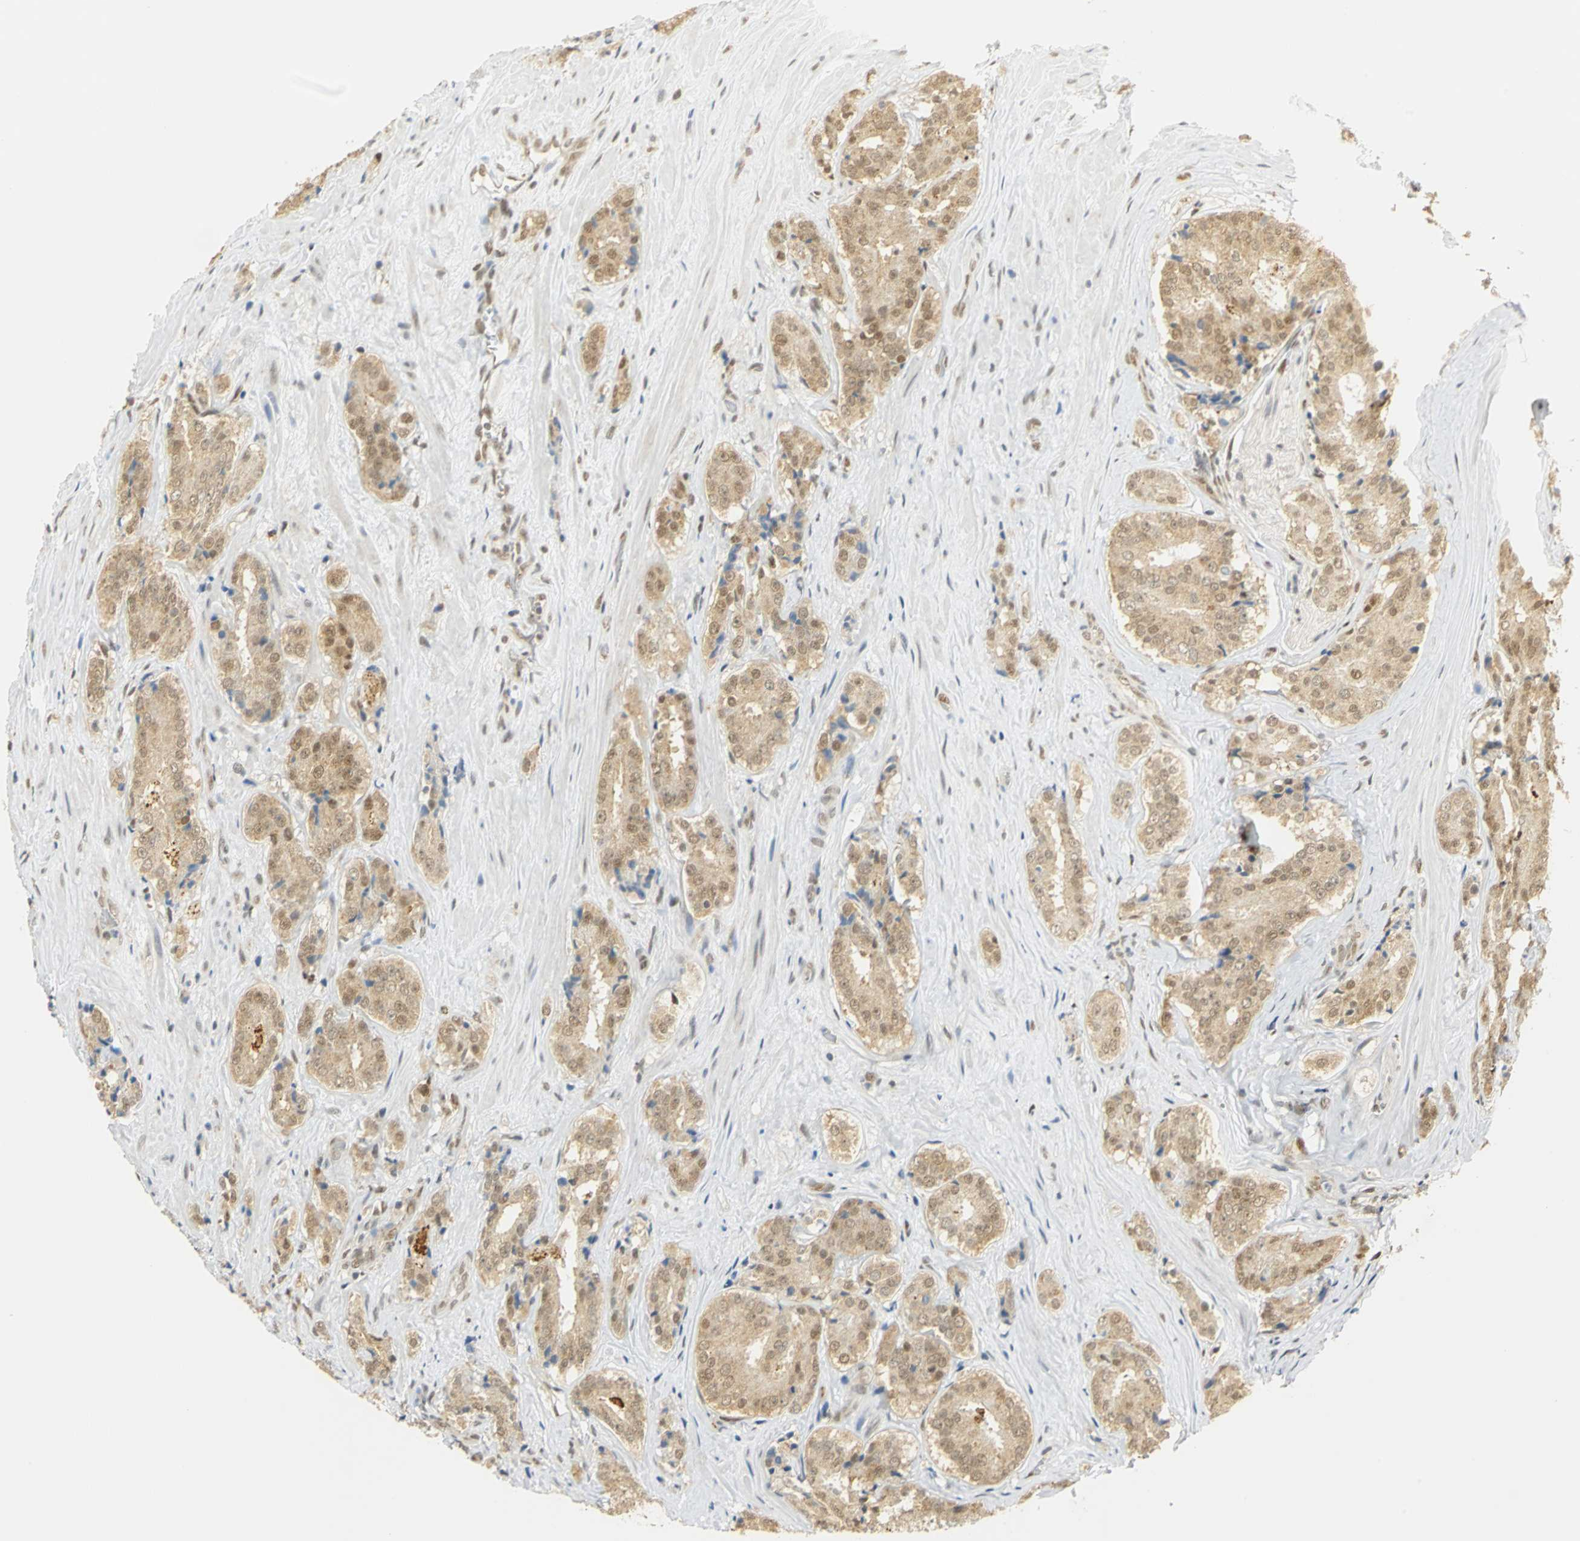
{"staining": {"intensity": "moderate", "quantity": ">75%", "location": "cytoplasmic/membranous,nuclear"}, "tissue": "prostate cancer", "cell_type": "Tumor cells", "image_type": "cancer", "snomed": [{"axis": "morphology", "description": "Adenocarcinoma, High grade"}, {"axis": "topography", "description": "Prostate"}], "caption": "A brown stain labels moderate cytoplasmic/membranous and nuclear expression of a protein in human prostate cancer (high-grade adenocarcinoma) tumor cells.", "gene": "DDX5", "patient": {"sex": "male", "age": 70}}